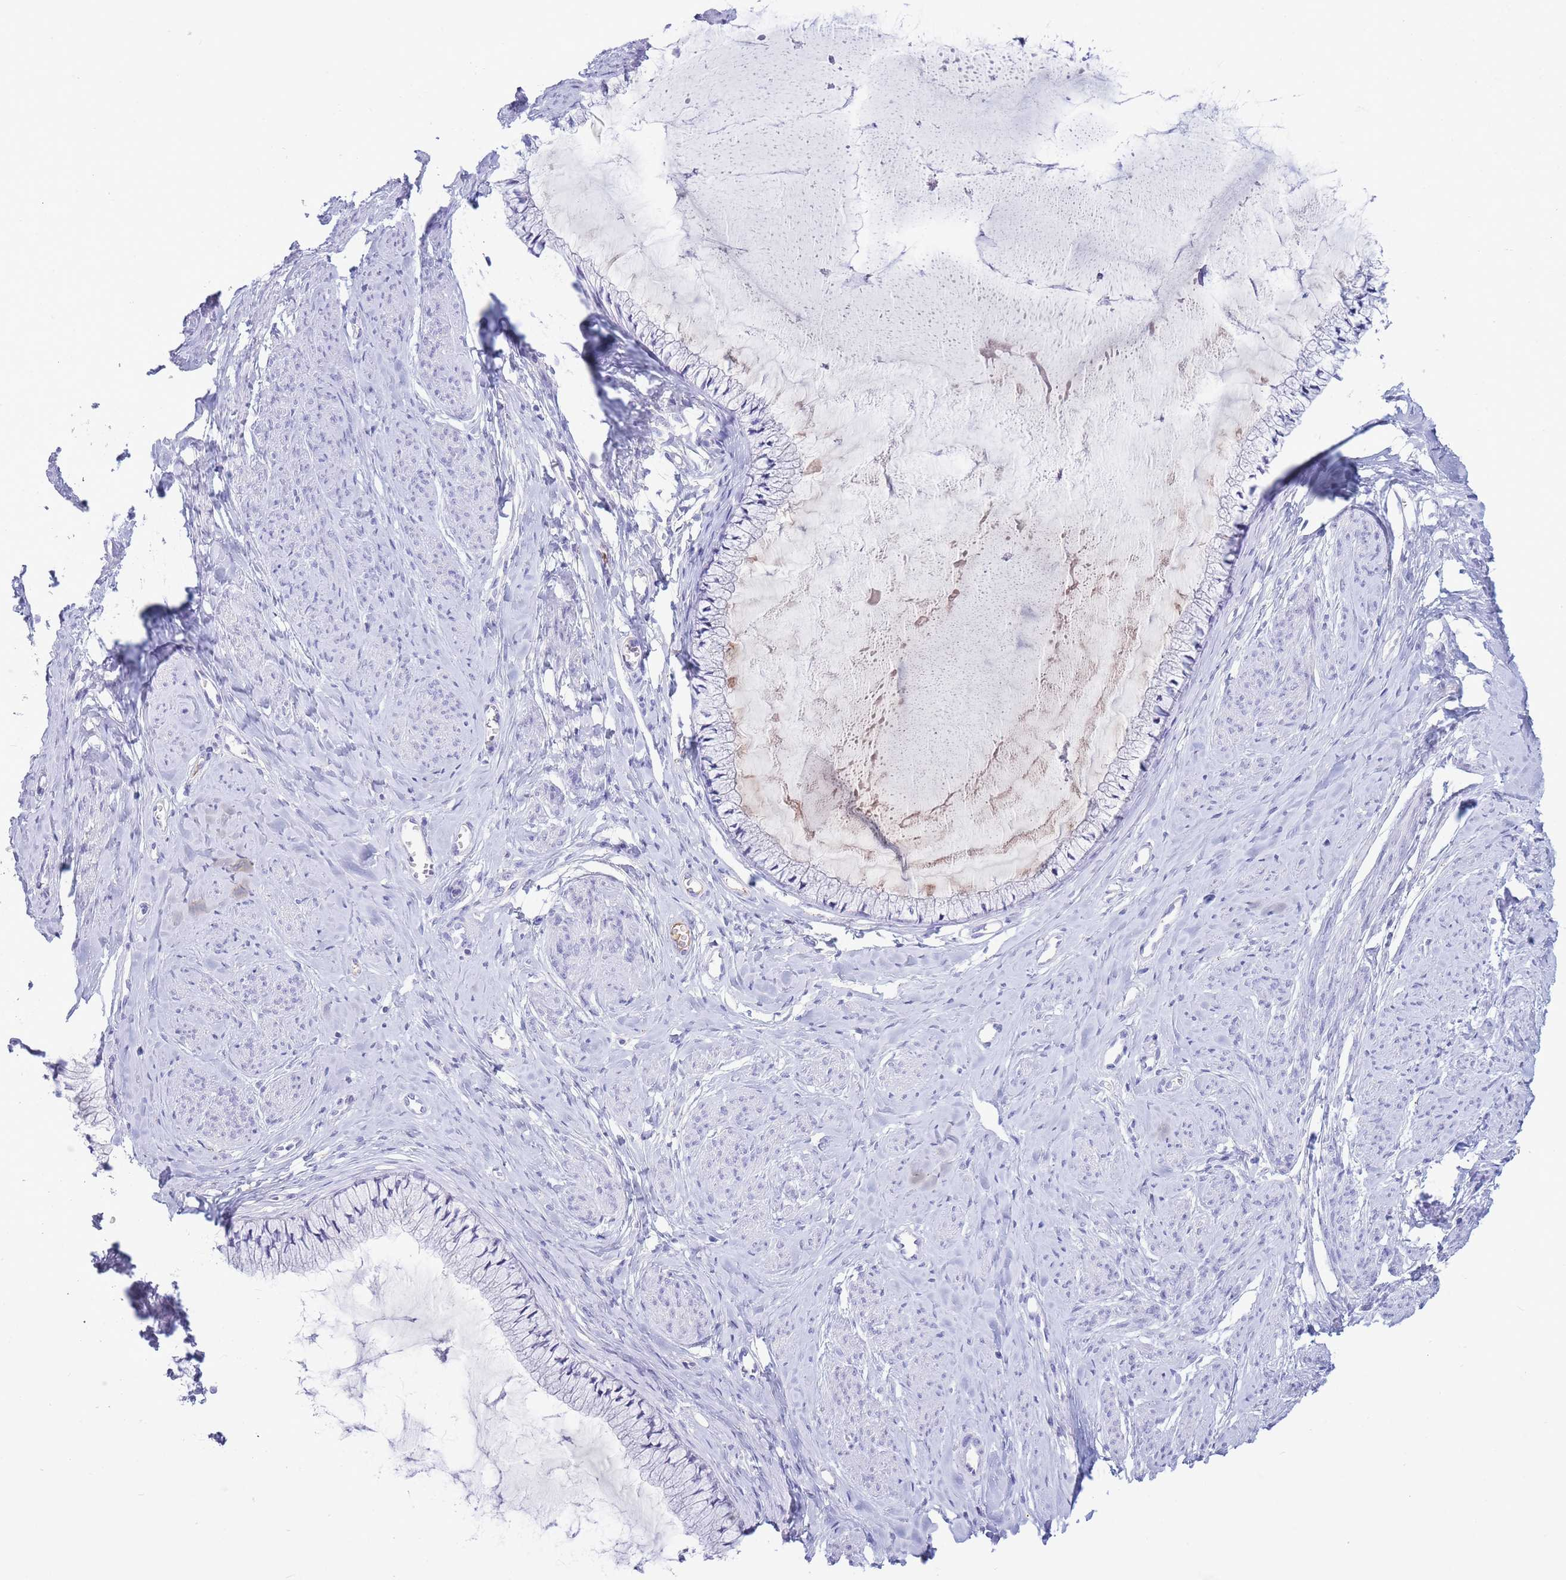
{"staining": {"intensity": "negative", "quantity": "none", "location": "none"}, "tissue": "cervix", "cell_type": "Glandular cells", "image_type": "normal", "snomed": [{"axis": "morphology", "description": "Normal tissue, NOS"}, {"axis": "topography", "description": "Cervix"}], "caption": "An IHC photomicrograph of unremarkable cervix is shown. There is no staining in glandular cells of cervix.", "gene": "ASAP3", "patient": {"sex": "female", "age": 42}}